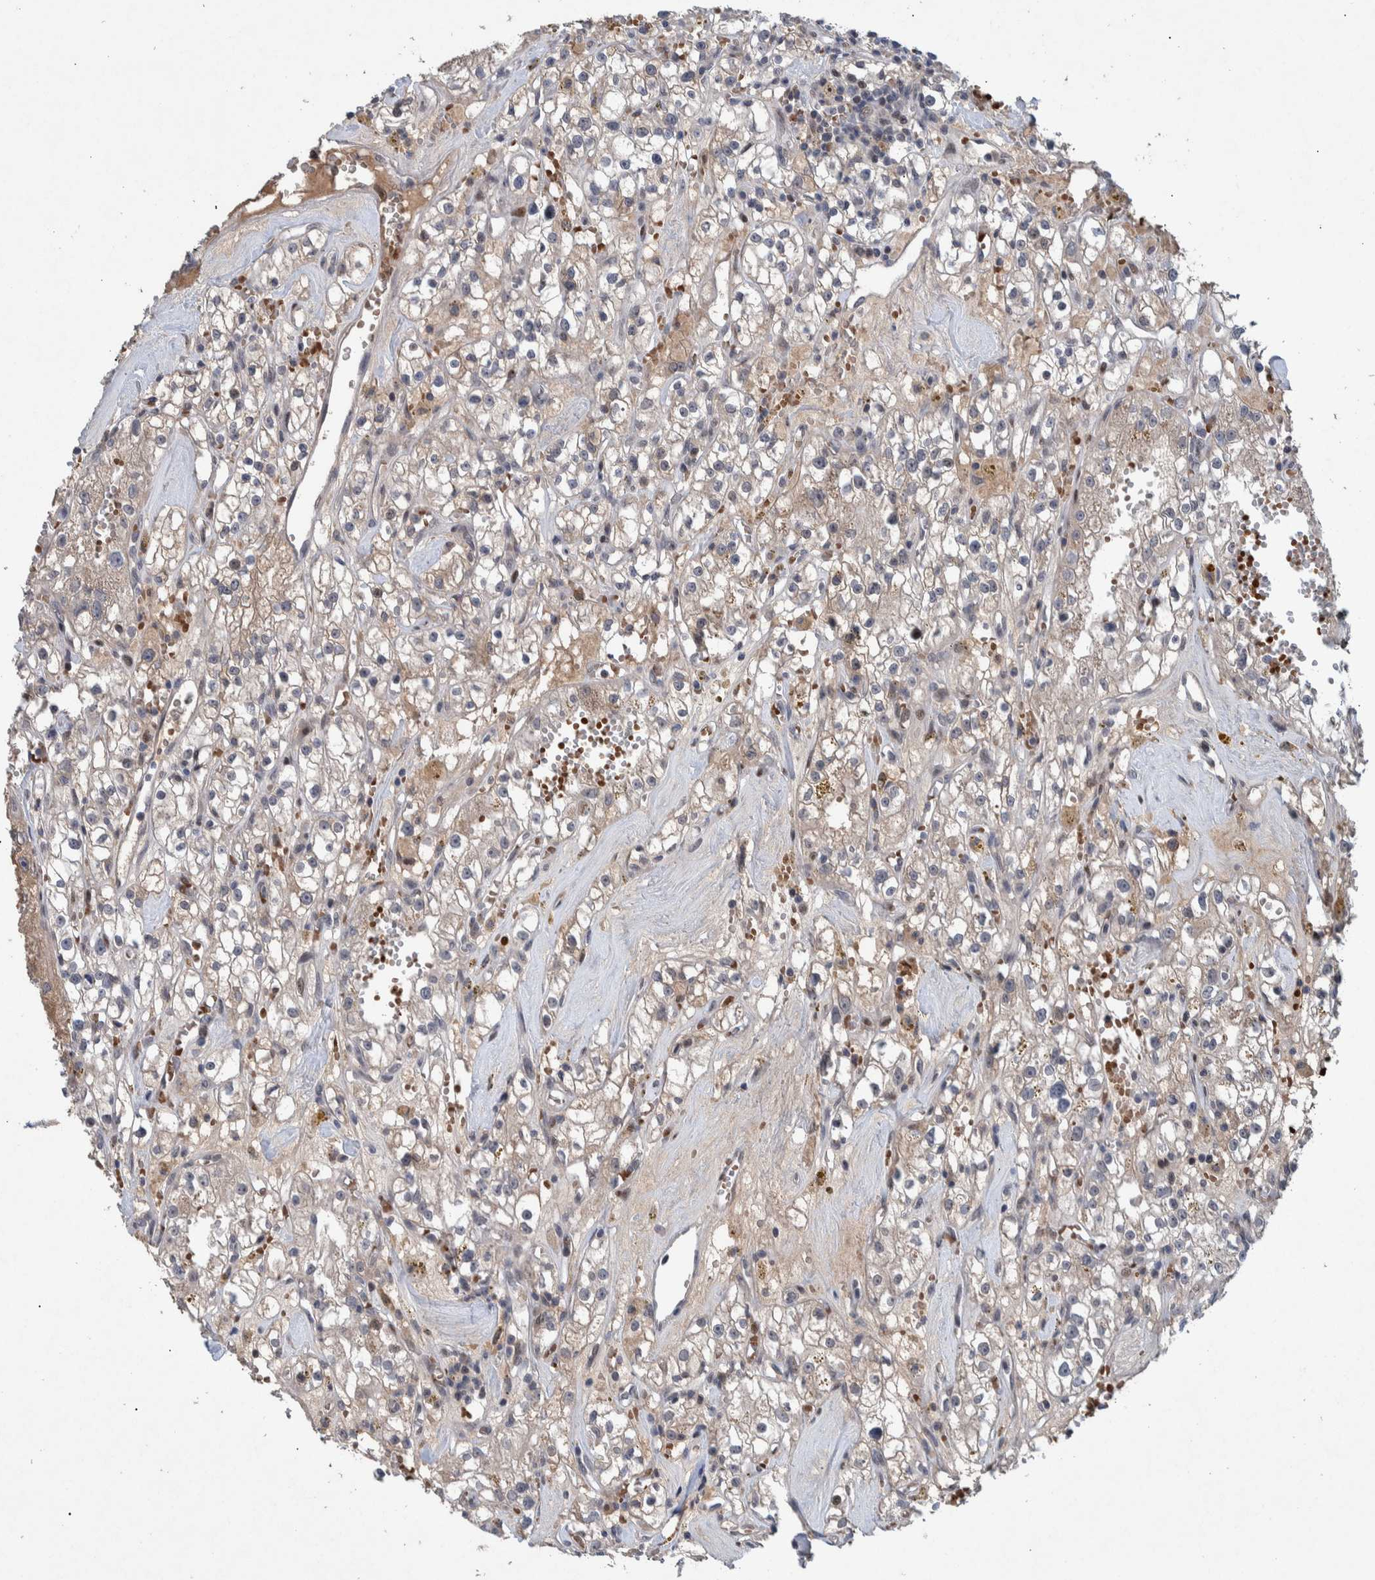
{"staining": {"intensity": "weak", "quantity": ">75%", "location": "cytoplasmic/membranous"}, "tissue": "renal cancer", "cell_type": "Tumor cells", "image_type": "cancer", "snomed": [{"axis": "morphology", "description": "Adenocarcinoma, NOS"}, {"axis": "topography", "description": "Kidney"}], "caption": "Immunohistochemistry (IHC) of renal cancer (adenocarcinoma) exhibits low levels of weak cytoplasmic/membranous positivity in about >75% of tumor cells.", "gene": "ESRP1", "patient": {"sex": "male", "age": 56}}